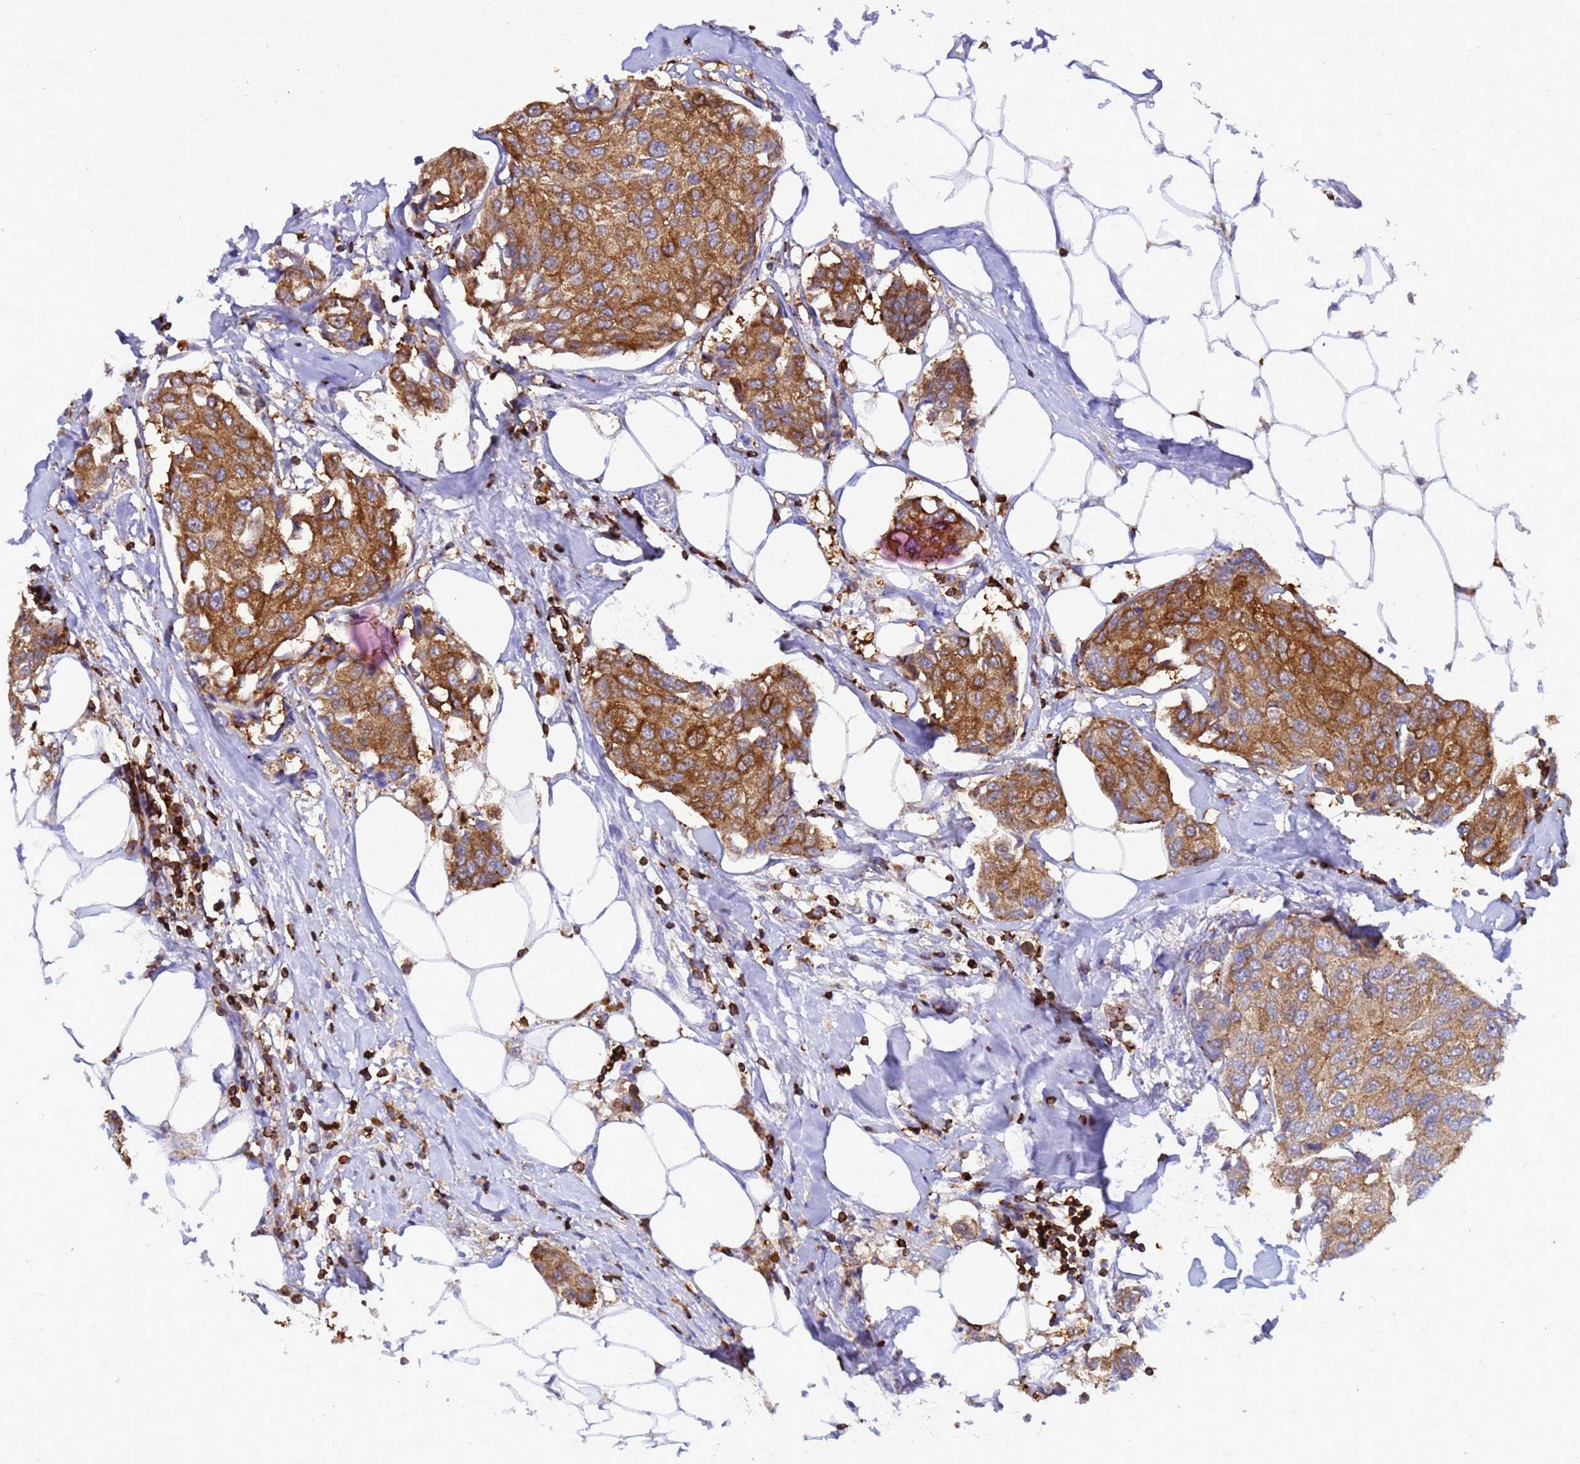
{"staining": {"intensity": "moderate", "quantity": ">75%", "location": "cytoplasmic/membranous"}, "tissue": "breast cancer", "cell_type": "Tumor cells", "image_type": "cancer", "snomed": [{"axis": "morphology", "description": "Duct carcinoma"}, {"axis": "topography", "description": "Breast"}], "caption": "Tumor cells show medium levels of moderate cytoplasmic/membranous staining in about >75% of cells in human infiltrating ductal carcinoma (breast). Using DAB (brown) and hematoxylin (blue) stains, captured at high magnification using brightfield microscopy.", "gene": "EZR", "patient": {"sex": "female", "age": 80}}